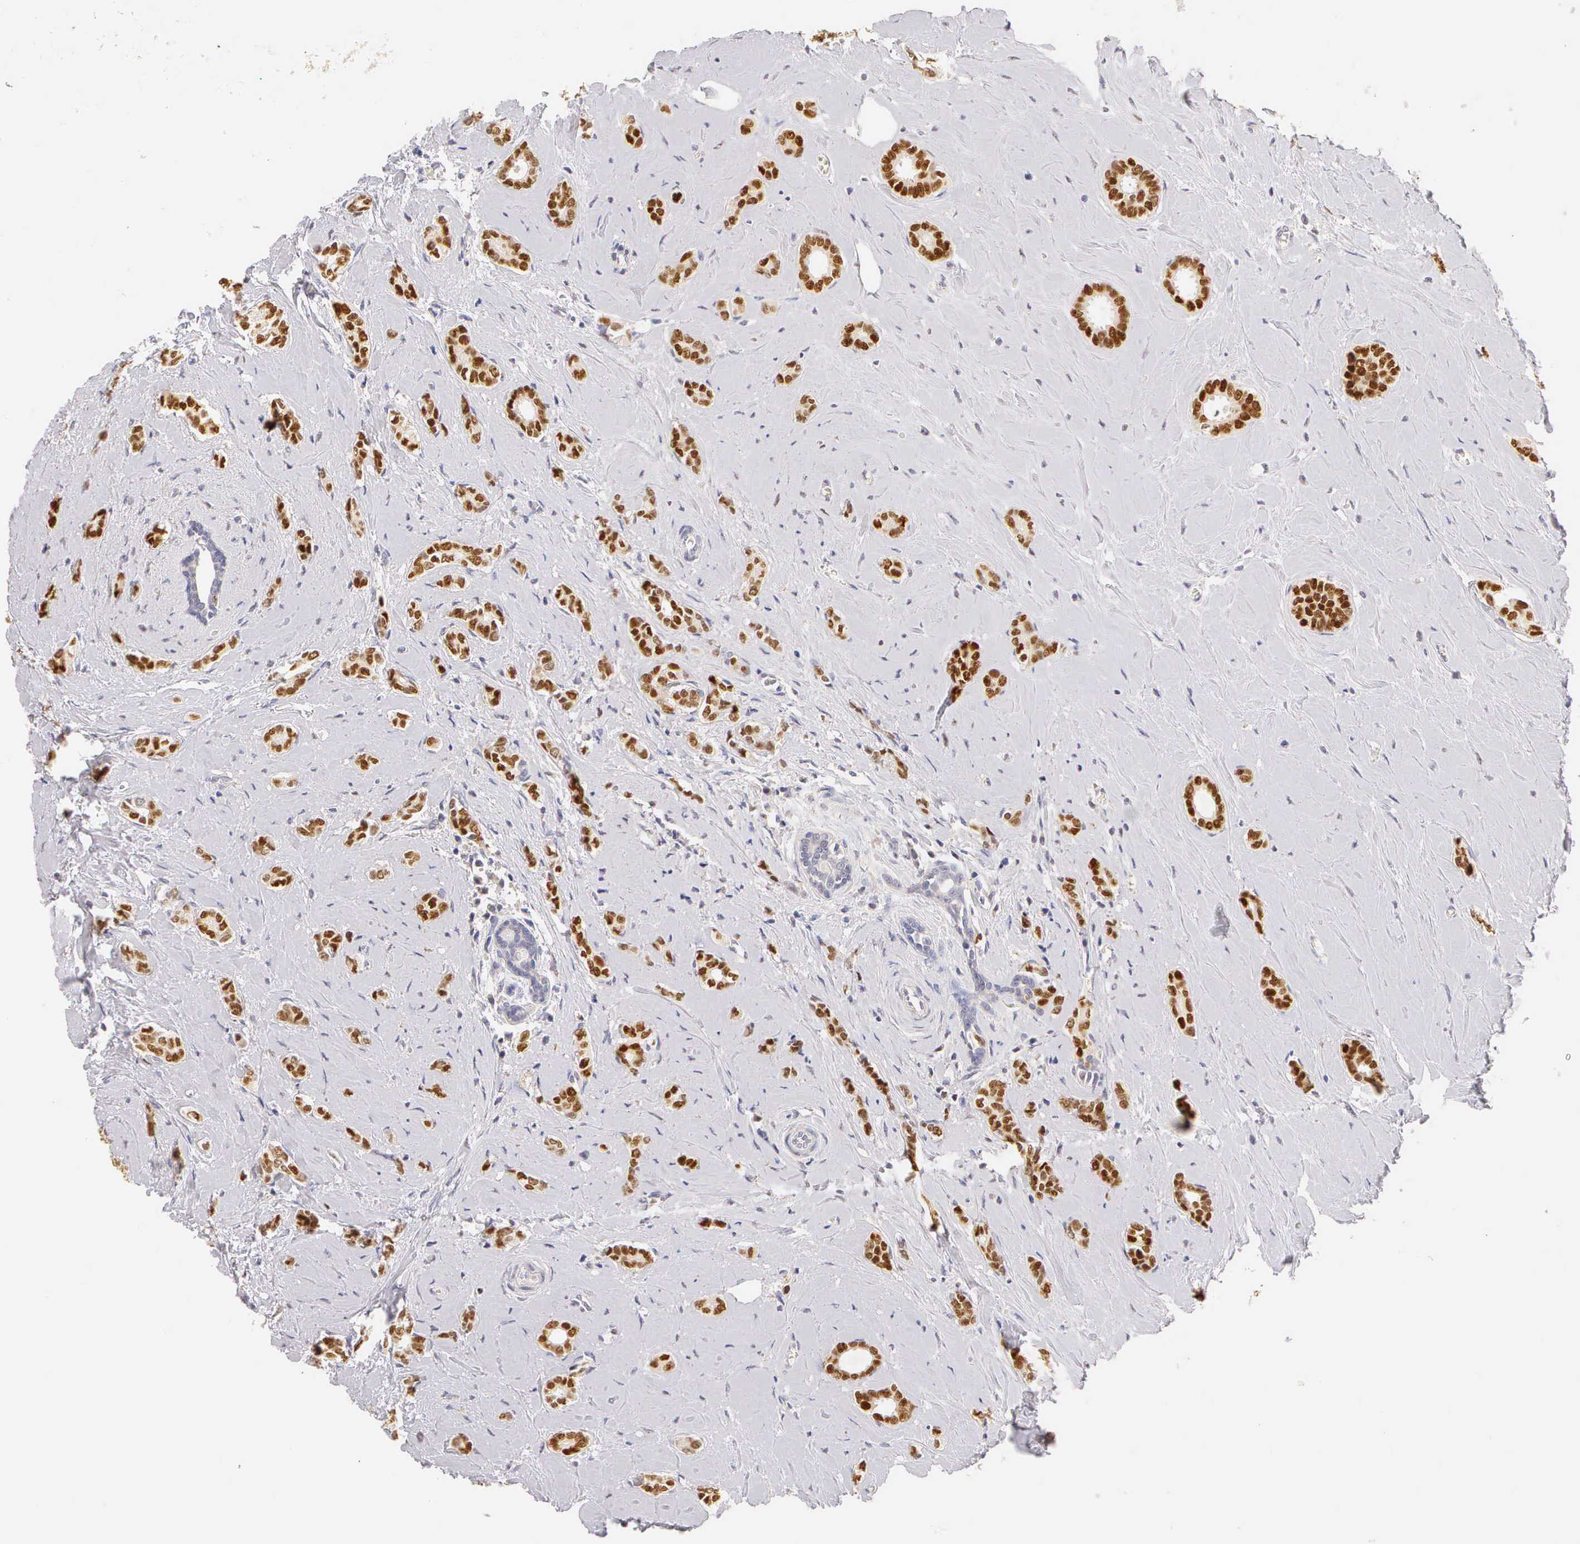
{"staining": {"intensity": "strong", "quantity": ">75%", "location": "nuclear"}, "tissue": "breast cancer", "cell_type": "Tumor cells", "image_type": "cancer", "snomed": [{"axis": "morphology", "description": "Duct carcinoma"}, {"axis": "topography", "description": "Breast"}], "caption": "The micrograph displays a brown stain indicating the presence of a protein in the nuclear of tumor cells in breast cancer.", "gene": "ESR1", "patient": {"sex": "female", "age": 50}}